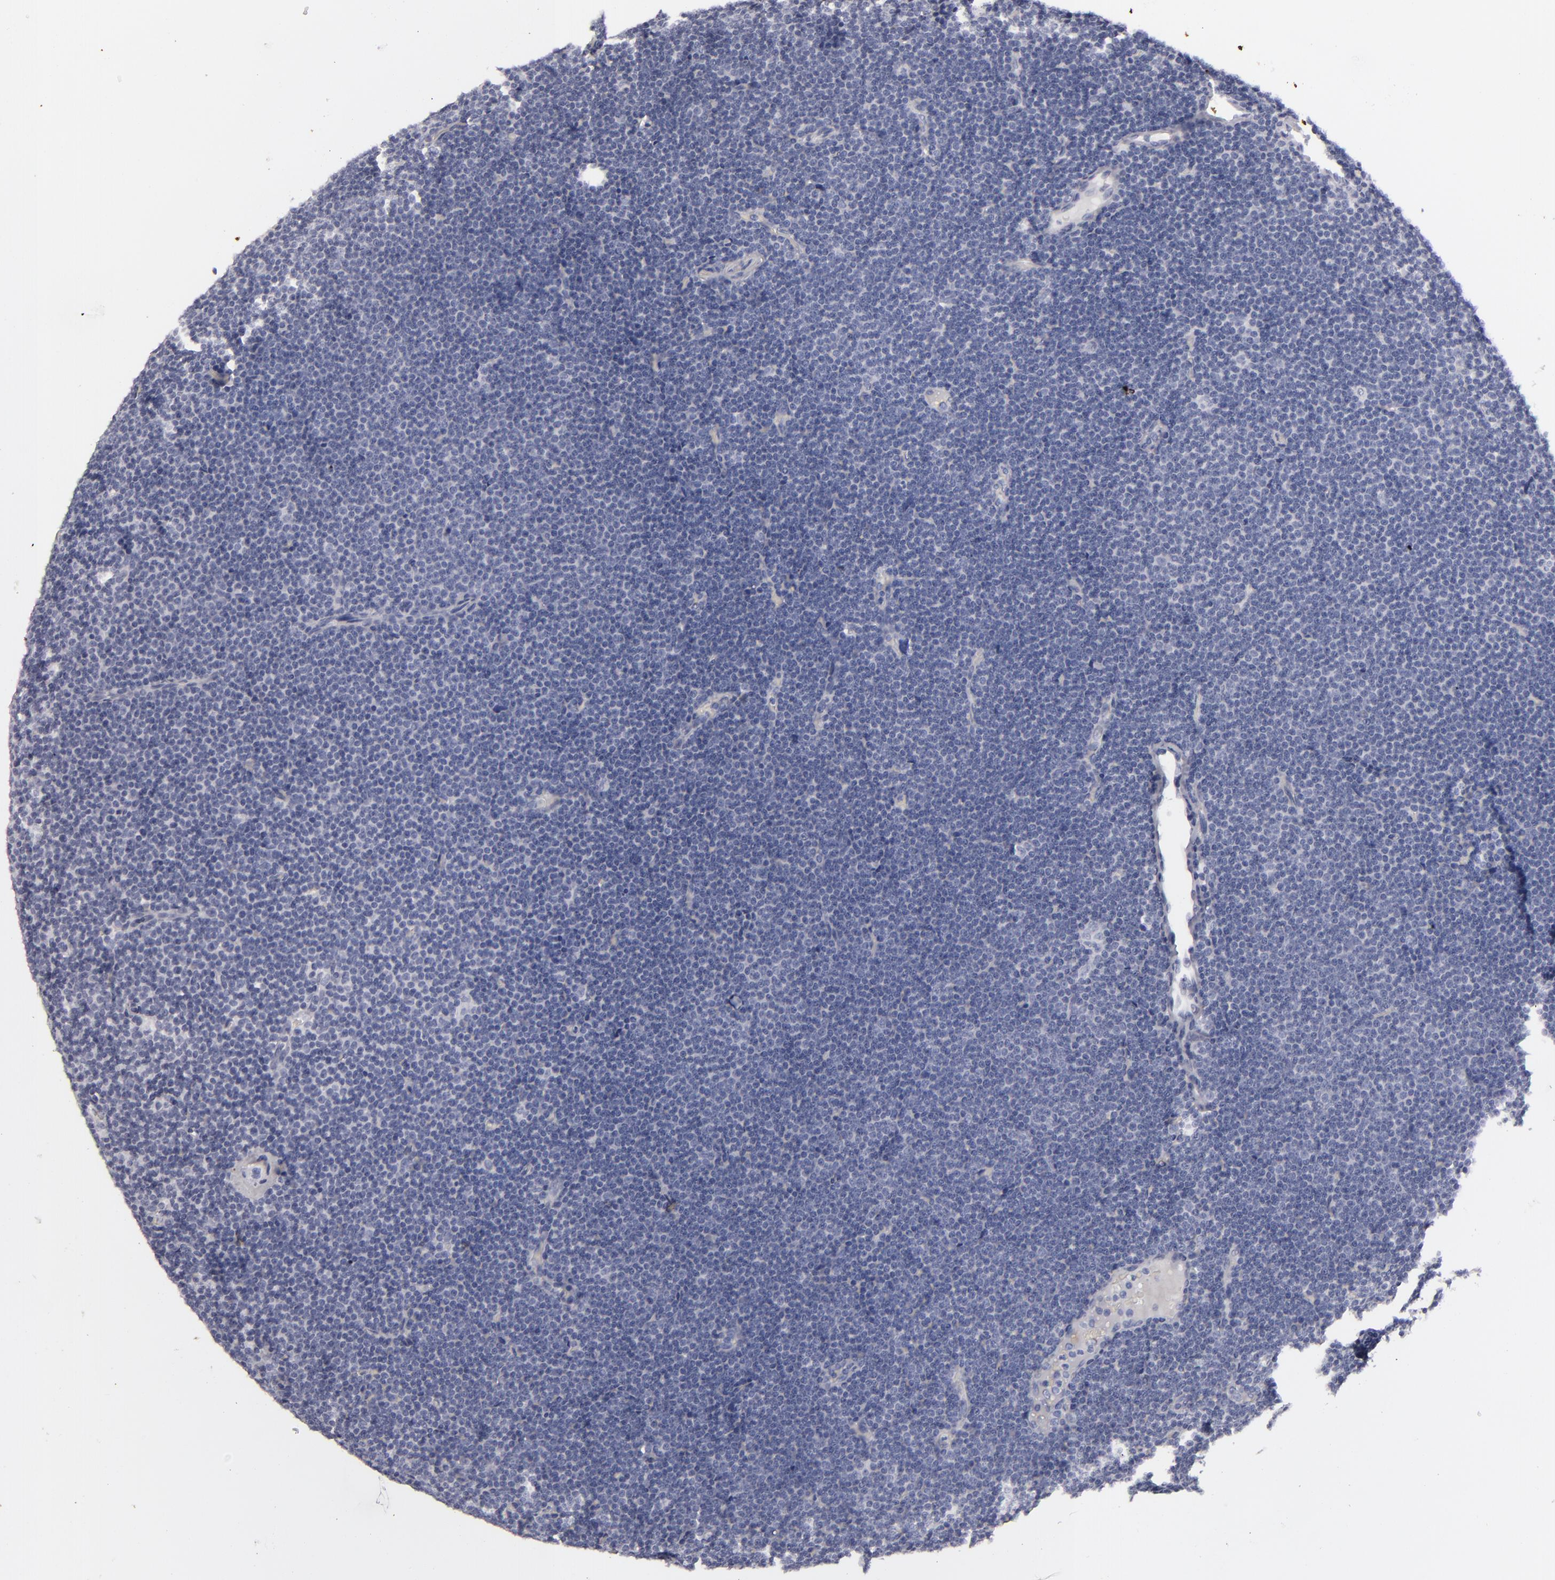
{"staining": {"intensity": "negative", "quantity": "none", "location": "none"}, "tissue": "lymphoma", "cell_type": "Tumor cells", "image_type": "cancer", "snomed": [{"axis": "morphology", "description": "Malignant lymphoma, non-Hodgkin's type, Low grade"}, {"axis": "topography", "description": "Lymph node"}], "caption": "High power microscopy histopathology image of an IHC photomicrograph of lymphoma, revealing no significant positivity in tumor cells.", "gene": "C9", "patient": {"sex": "female", "age": 73}}